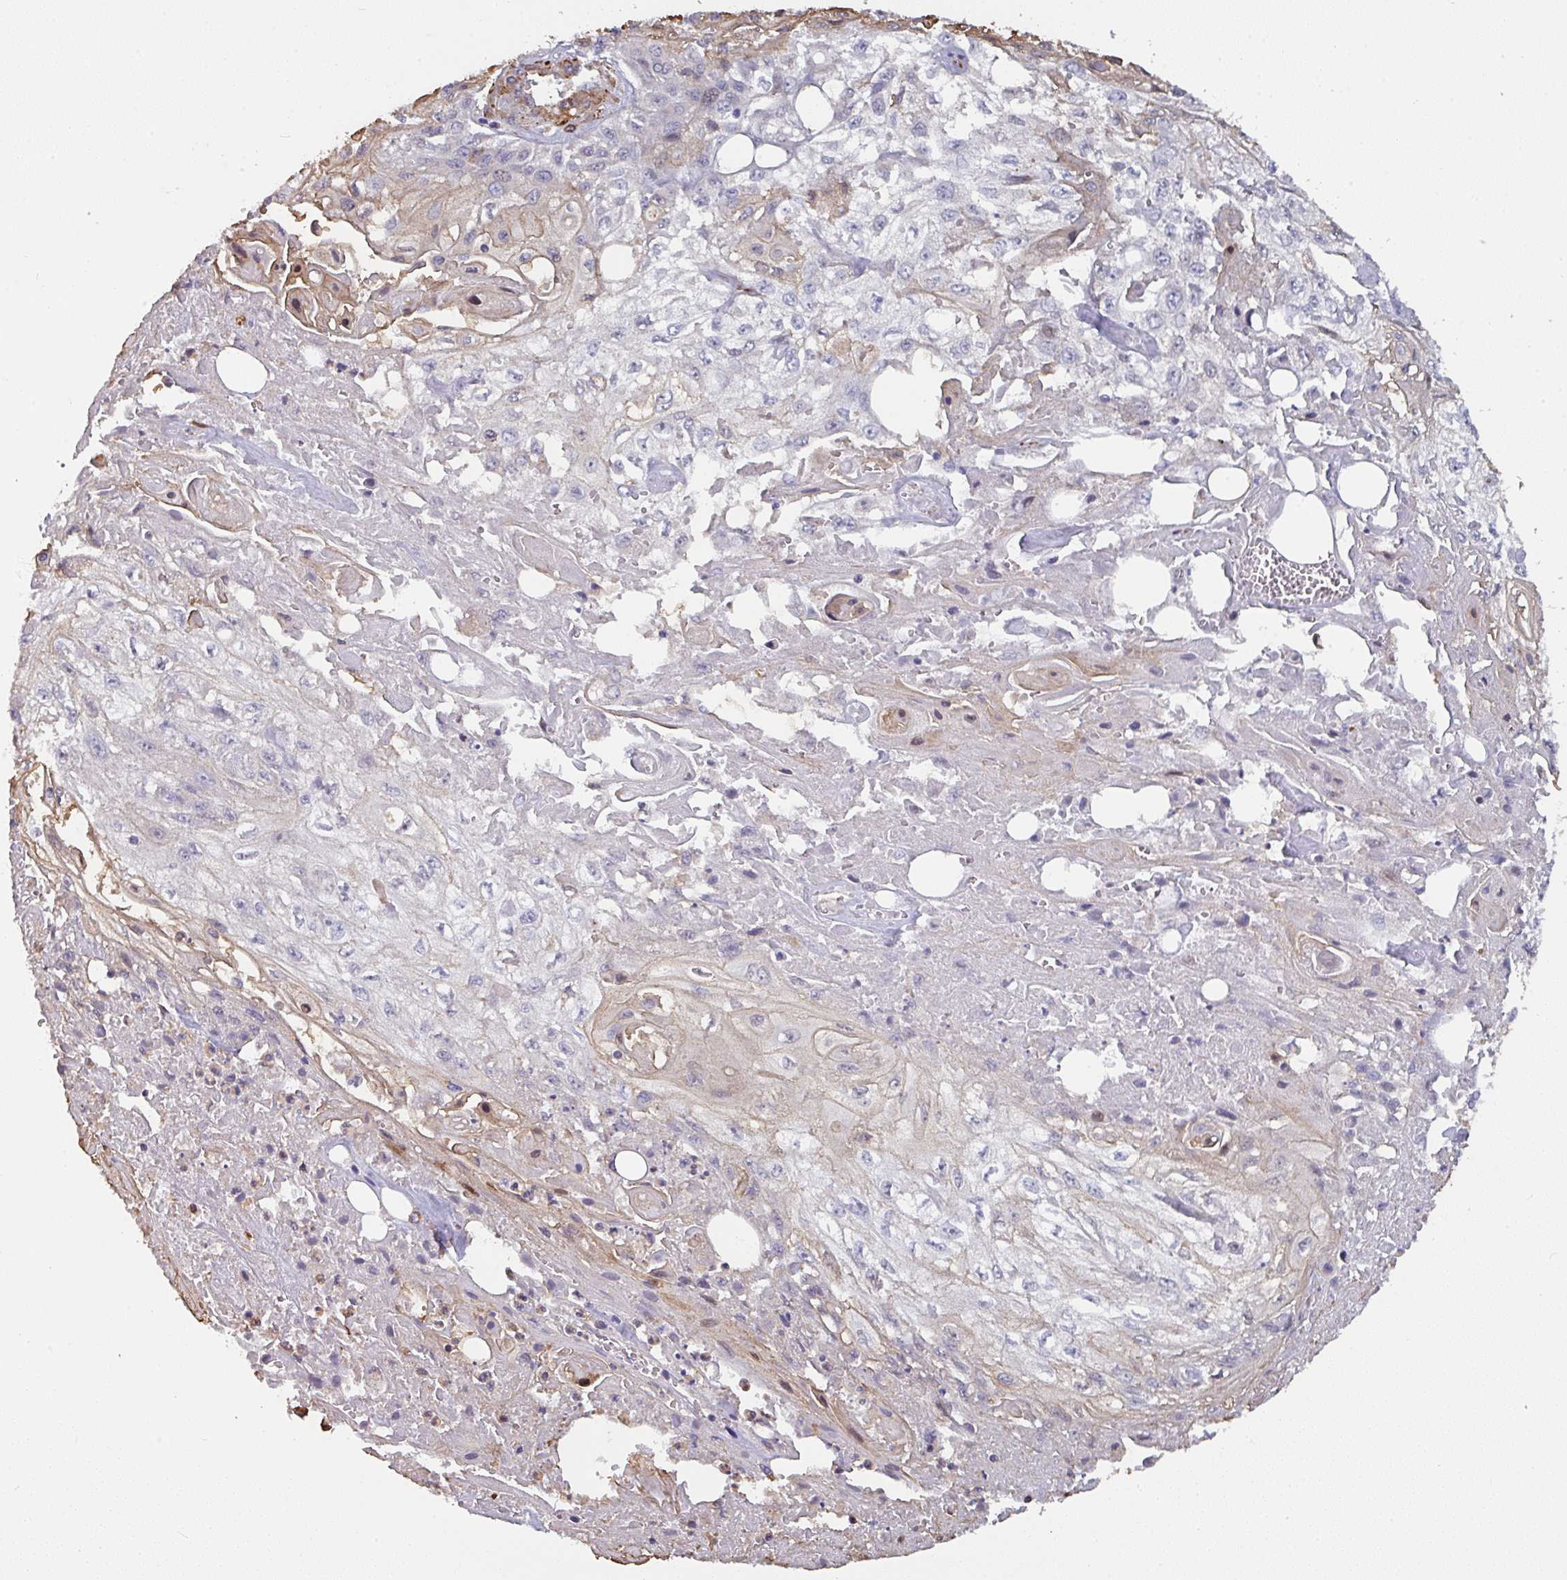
{"staining": {"intensity": "negative", "quantity": "none", "location": "none"}, "tissue": "skin cancer", "cell_type": "Tumor cells", "image_type": "cancer", "snomed": [{"axis": "morphology", "description": "Squamous cell carcinoma, NOS"}, {"axis": "morphology", "description": "Squamous cell carcinoma, metastatic, NOS"}, {"axis": "topography", "description": "Skin"}, {"axis": "topography", "description": "Lymph node"}], "caption": "This is an immunohistochemistry image of human skin cancer. There is no expression in tumor cells.", "gene": "BEND5", "patient": {"sex": "male", "age": 75}}